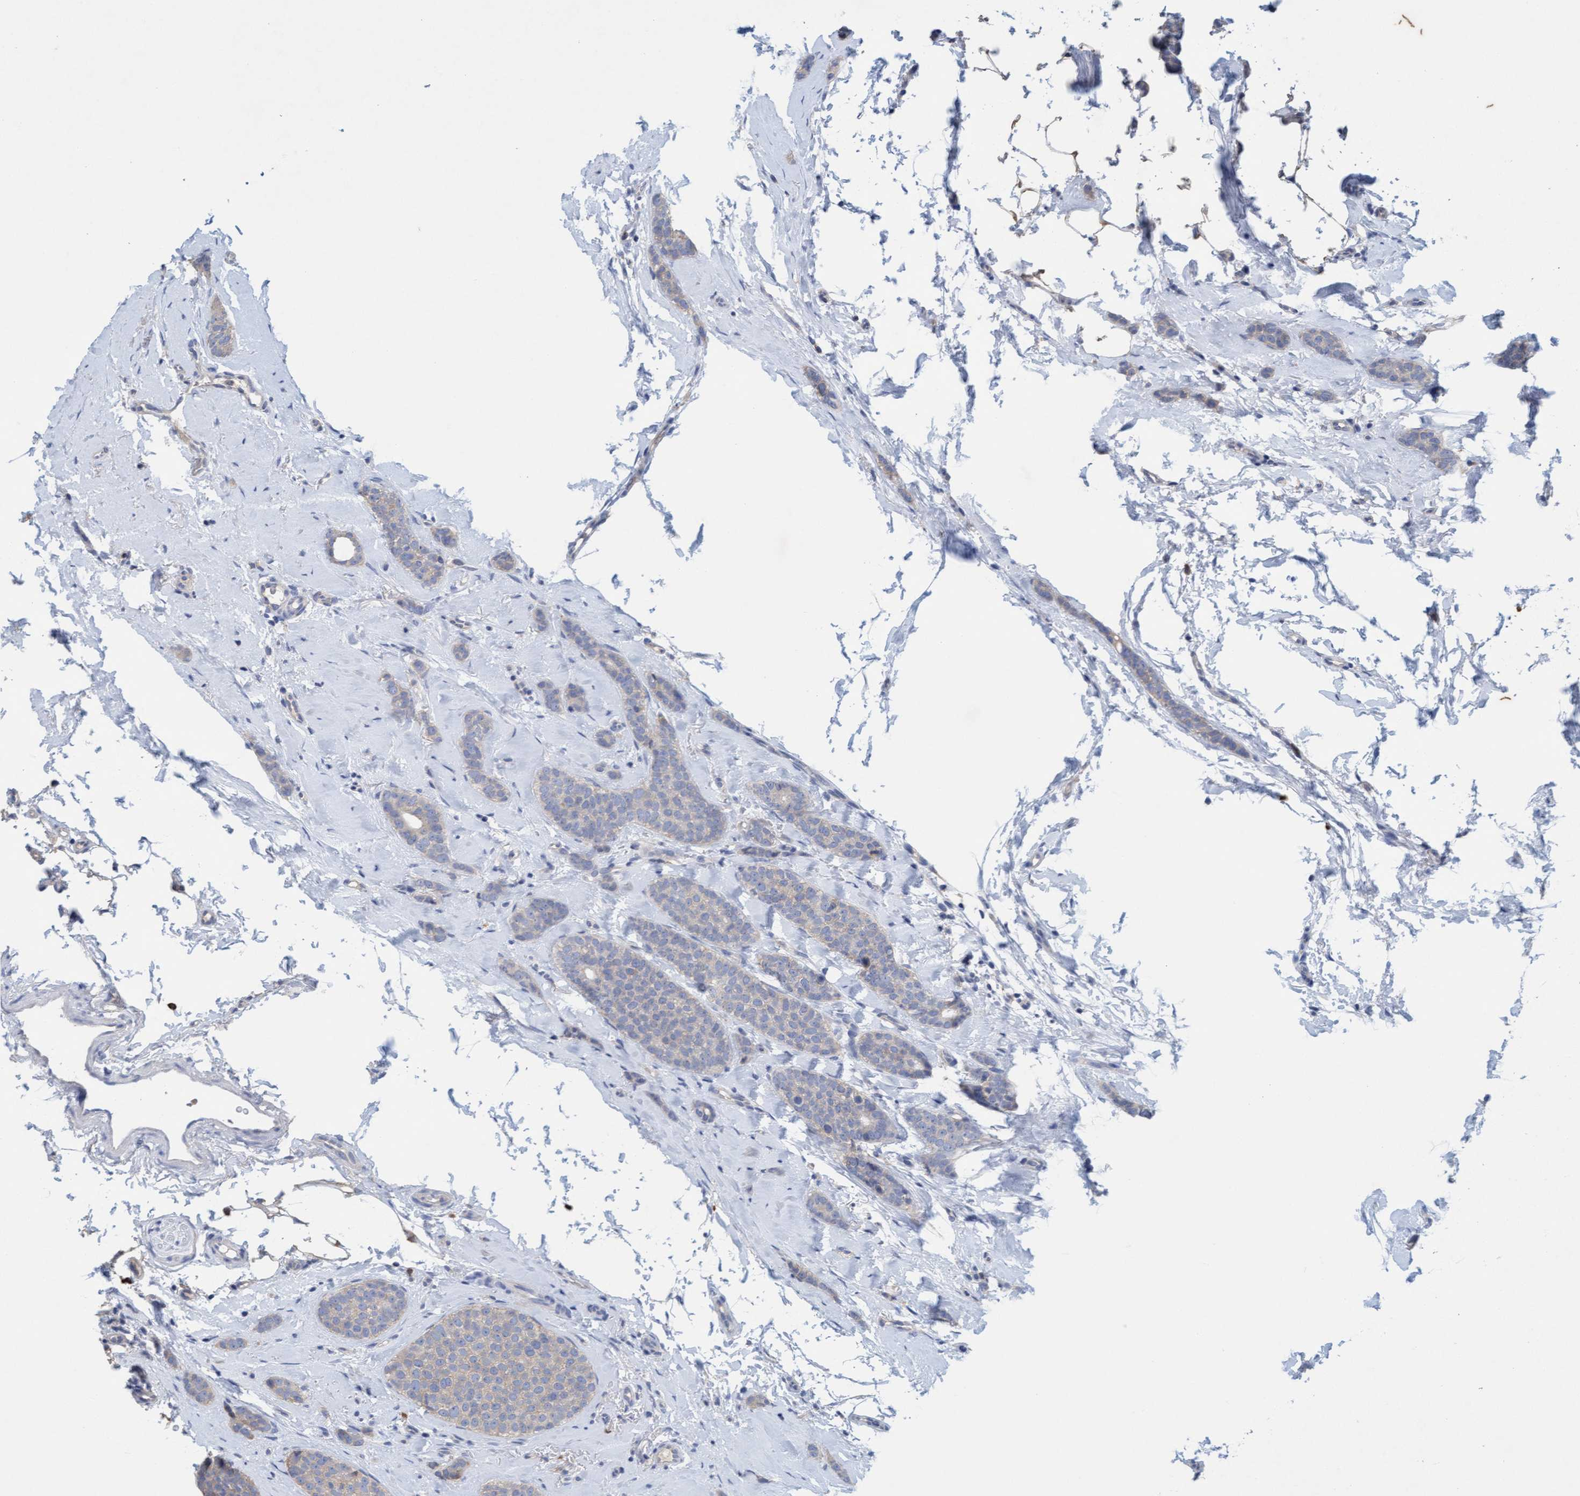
{"staining": {"intensity": "negative", "quantity": "none", "location": "none"}, "tissue": "breast cancer", "cell_type": "Tumor cells", "image_type": "cancer", "snomed": [{"axis": "morphology", "description": "Lobular carcinoma"}, {"axis": "topography", "description": "Skin"}, {"axis": "topography", "description": "Breast"}], "caption": "This is a histopathology image of immunohistochemistry (IHC) staining of breast cancer, which shows no staining in tumor cells.", "gene": "SIGIRR", "patient": {"sex": "female", "age": 46}}